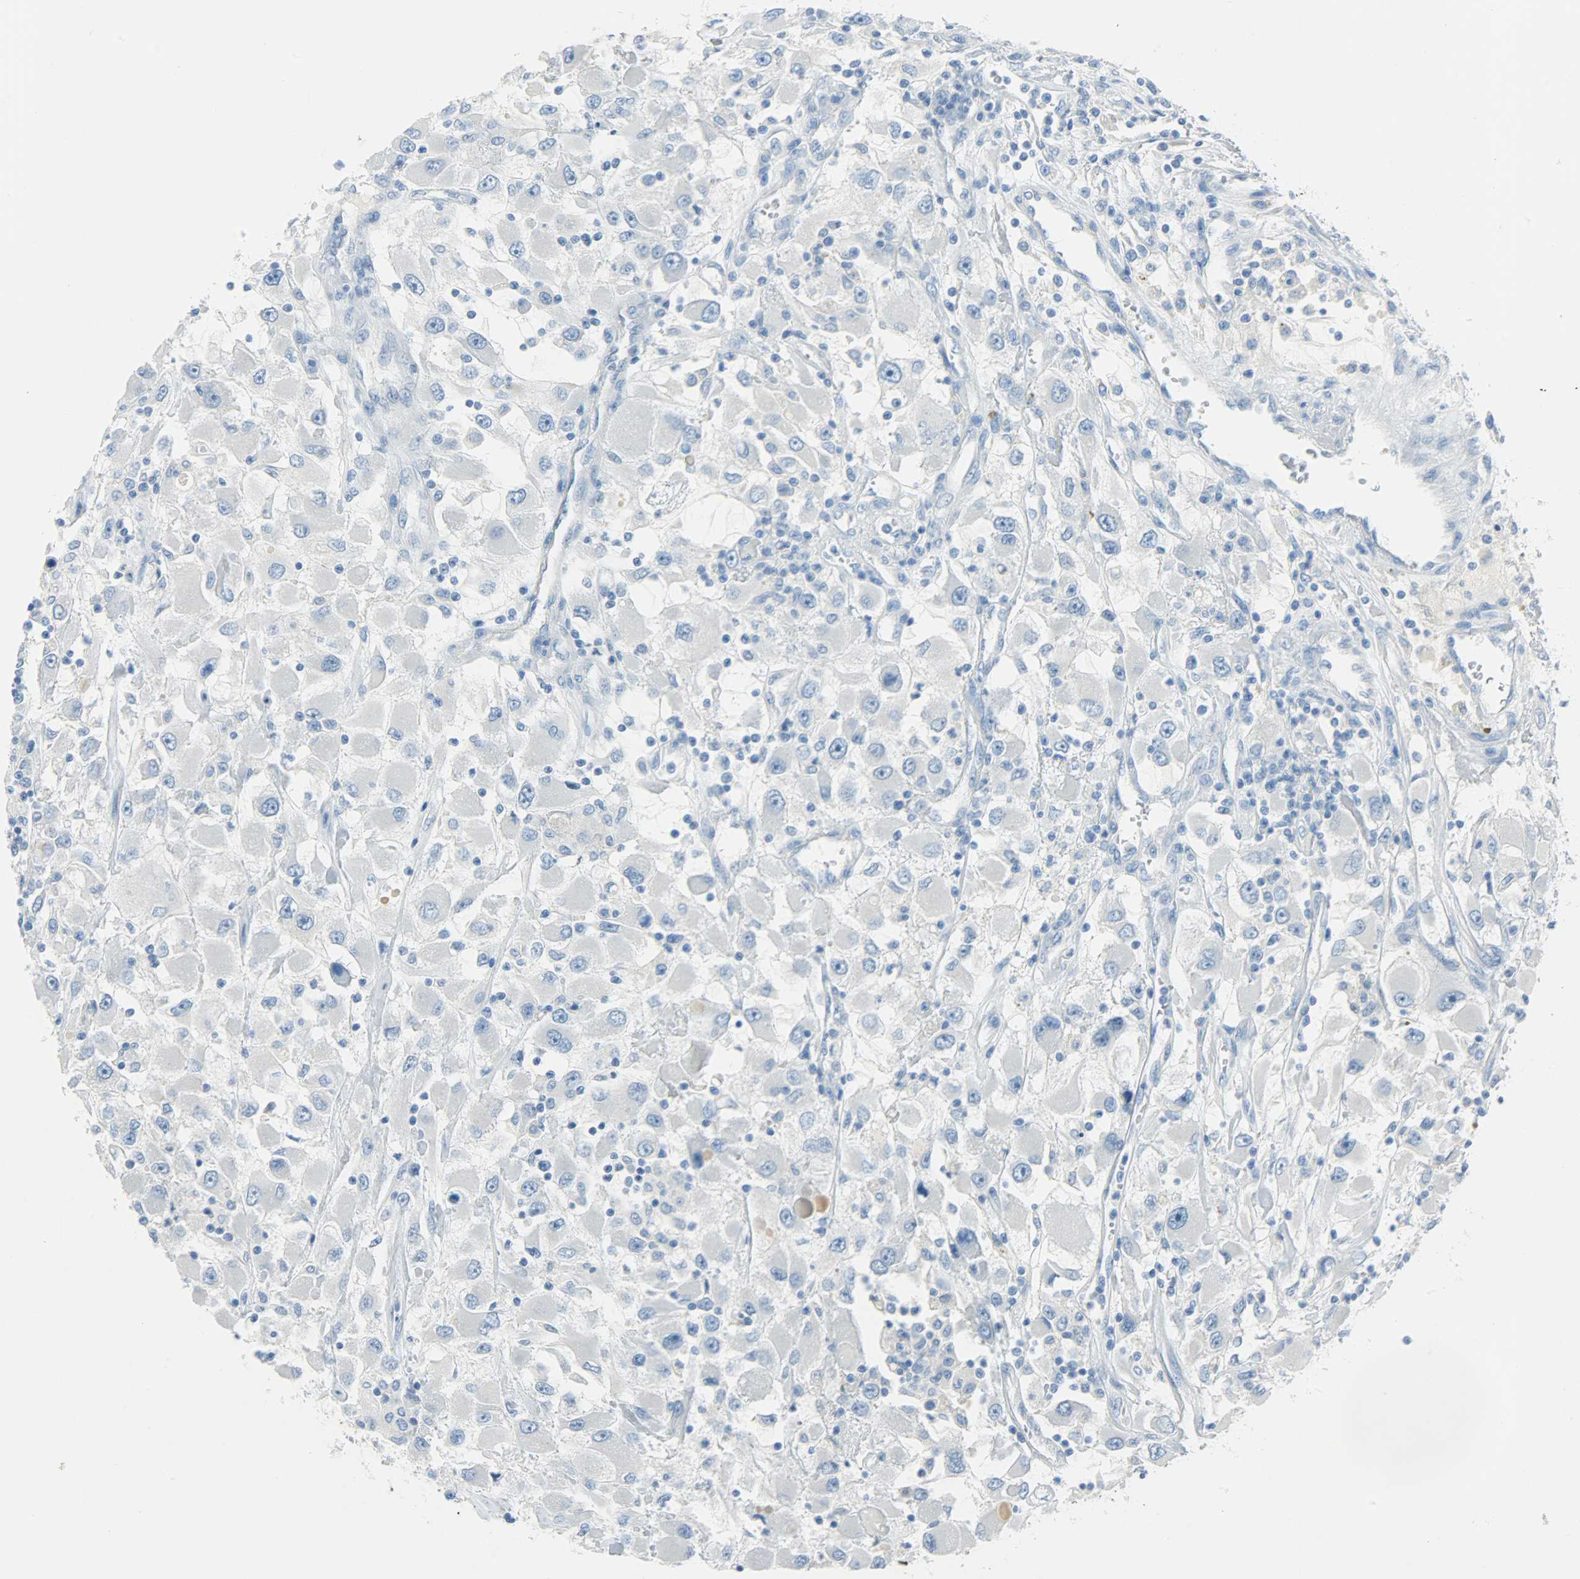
{"staining": {"intensity": "negative", "quantity": "none", "location": "none"}, "tissue": "renal cancer", "cell_type": "Tumor cells", "image_type": "cancer", "snomed": [{"axis": "morphology", "description": "Adenocarcinoma, NOS"}, {"axis": "topography", "description": "Kidney"}], "caption": "This is a histopathology image of immunohistochemistry (IHC) staining of renal adenocarcinoma, which shows no positivity in tumor cells.", "gene": "PROM1", "patient": {"sex": "female", "age": 52}}